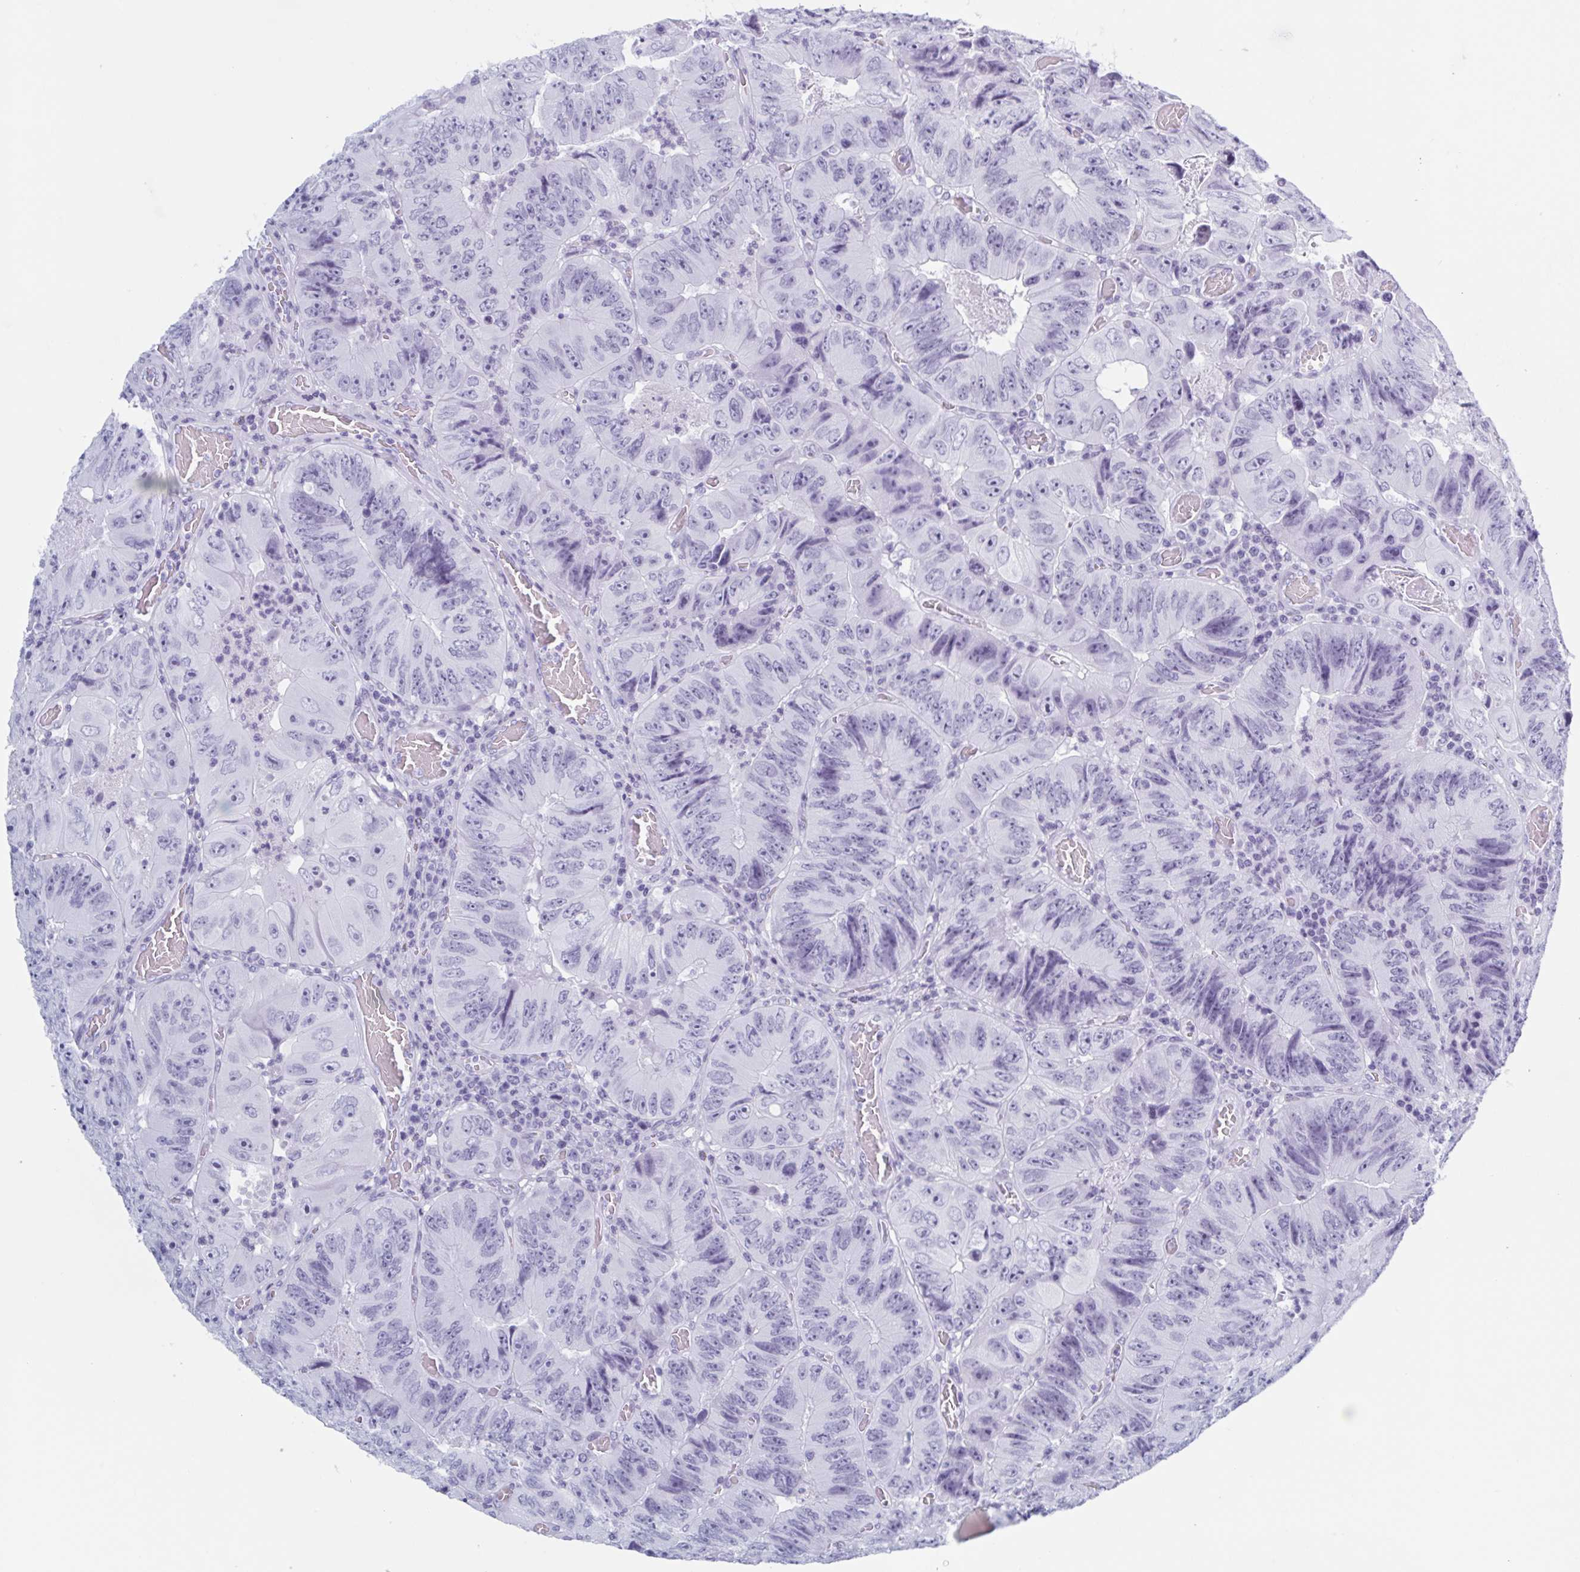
{"staining": {"intensity": "negative", "quantity": "none", "location": "none"}, "tissue": "colorectal cancer", "cell_type": "Tumor cells", "image_type": "cancer", "snomed": [{"axis": "morphology", "description": "Adenocarcinoma, NOS"}, {"axis": "topography", "description": "Colon"}], "caption": "The photomicrograph exhibits no significant staining in tumor cells of colorectal cancer (adenocarcinoma).", "gene": "ZFP64", "patient": {"sex": "female", "age": 84}}